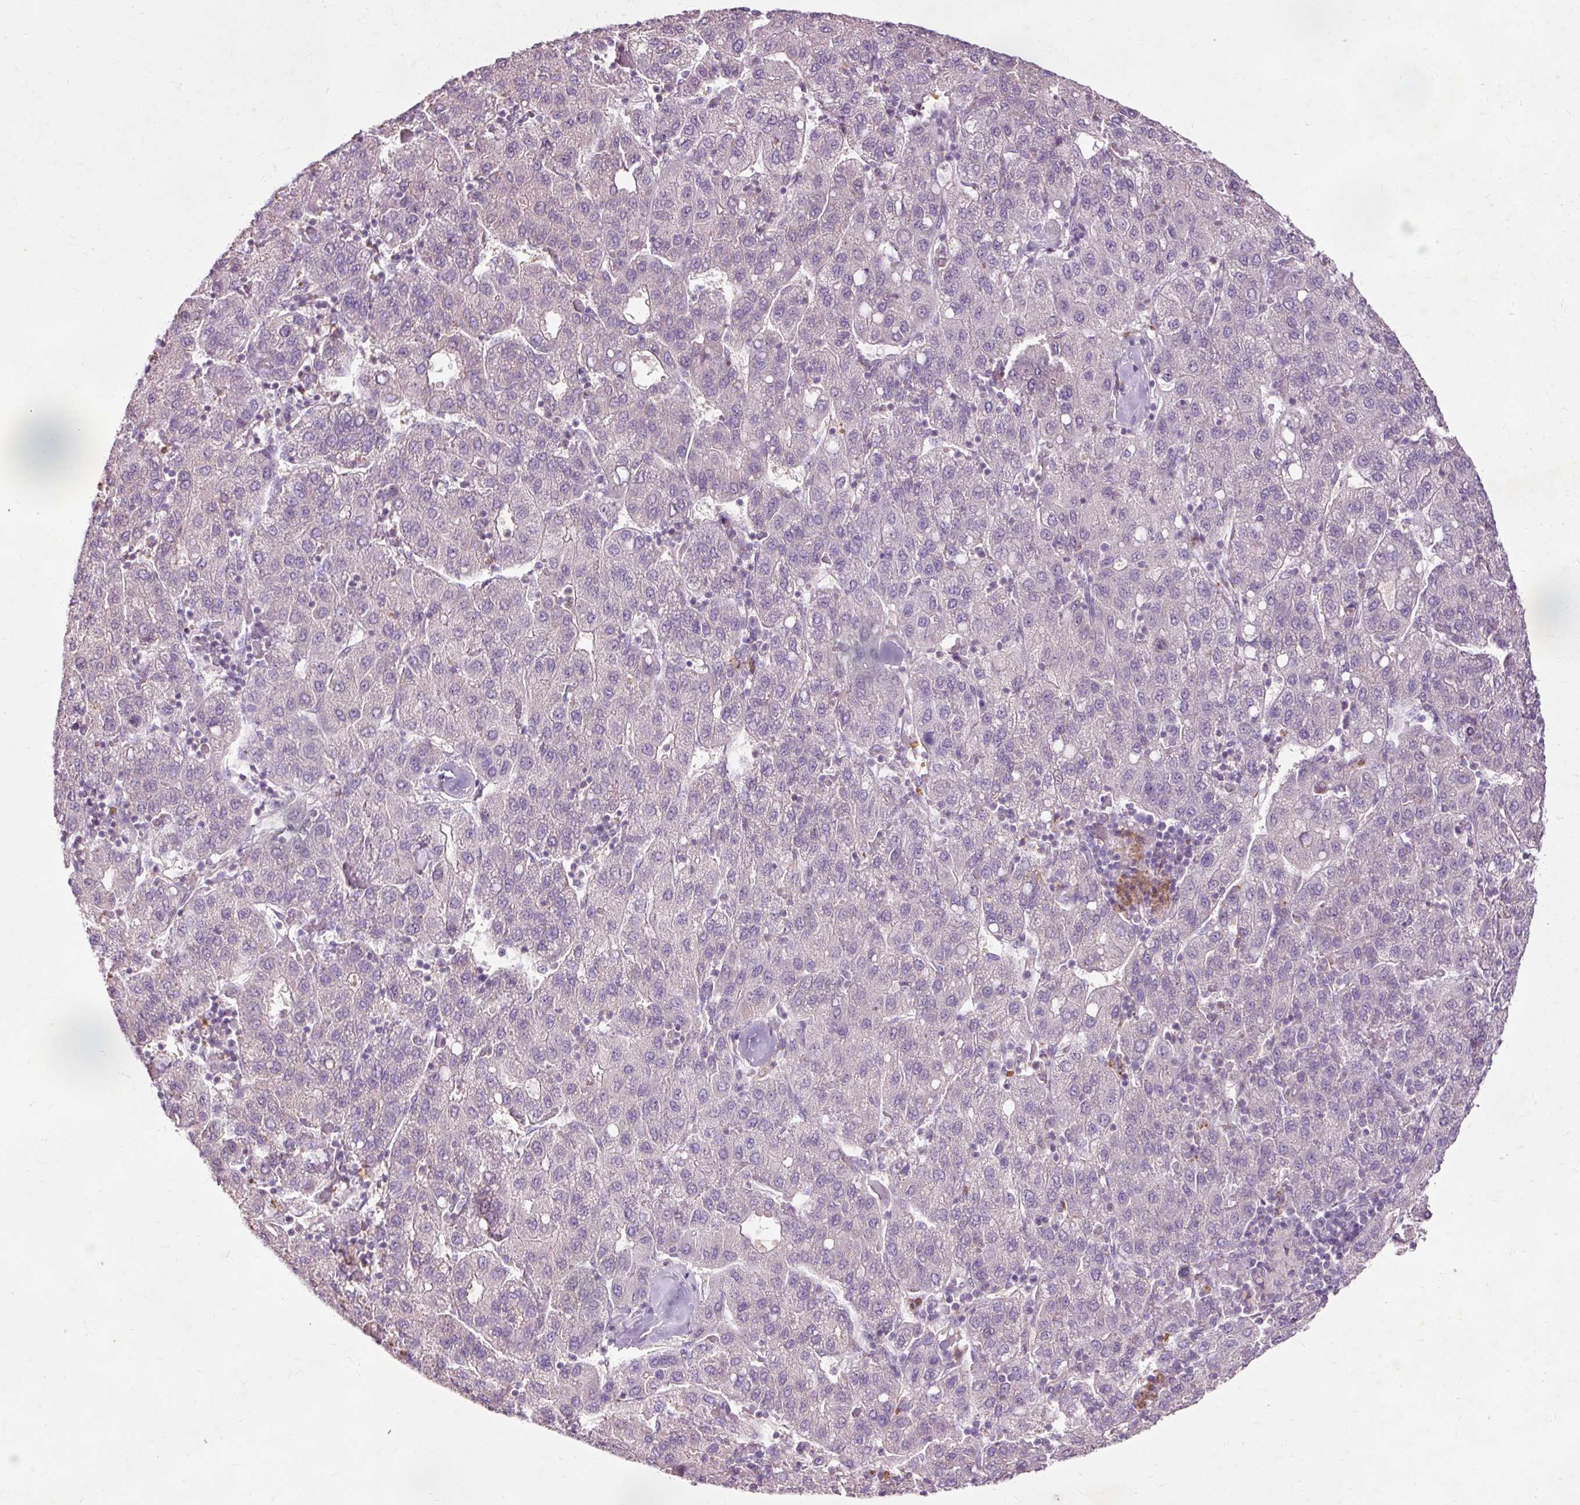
{"staining": {"intensity": "negative", "quantity": "none", "location": "none"}, "tissue": "liver cancer", "cell_type": "Tumor cells", "image_type": "cancer", "snomed": [{"axis": "morphology", "description": "Carcinoma, Hepatocellular, NOS"}, {"axis": "topography", "description": "Liver"}], "caption": "A high-resolution histopathology image shows immunohistochemistry staining of liver hepatocellular carcinoma, which exhibits no significant expression in tumor cells. (DAB (3,3'-diaminobenzidine) immunohistochemistry with hematoxylin counter stain).", "gene": "PRDX5", "patient": {"sex": "male", "age": 65}}